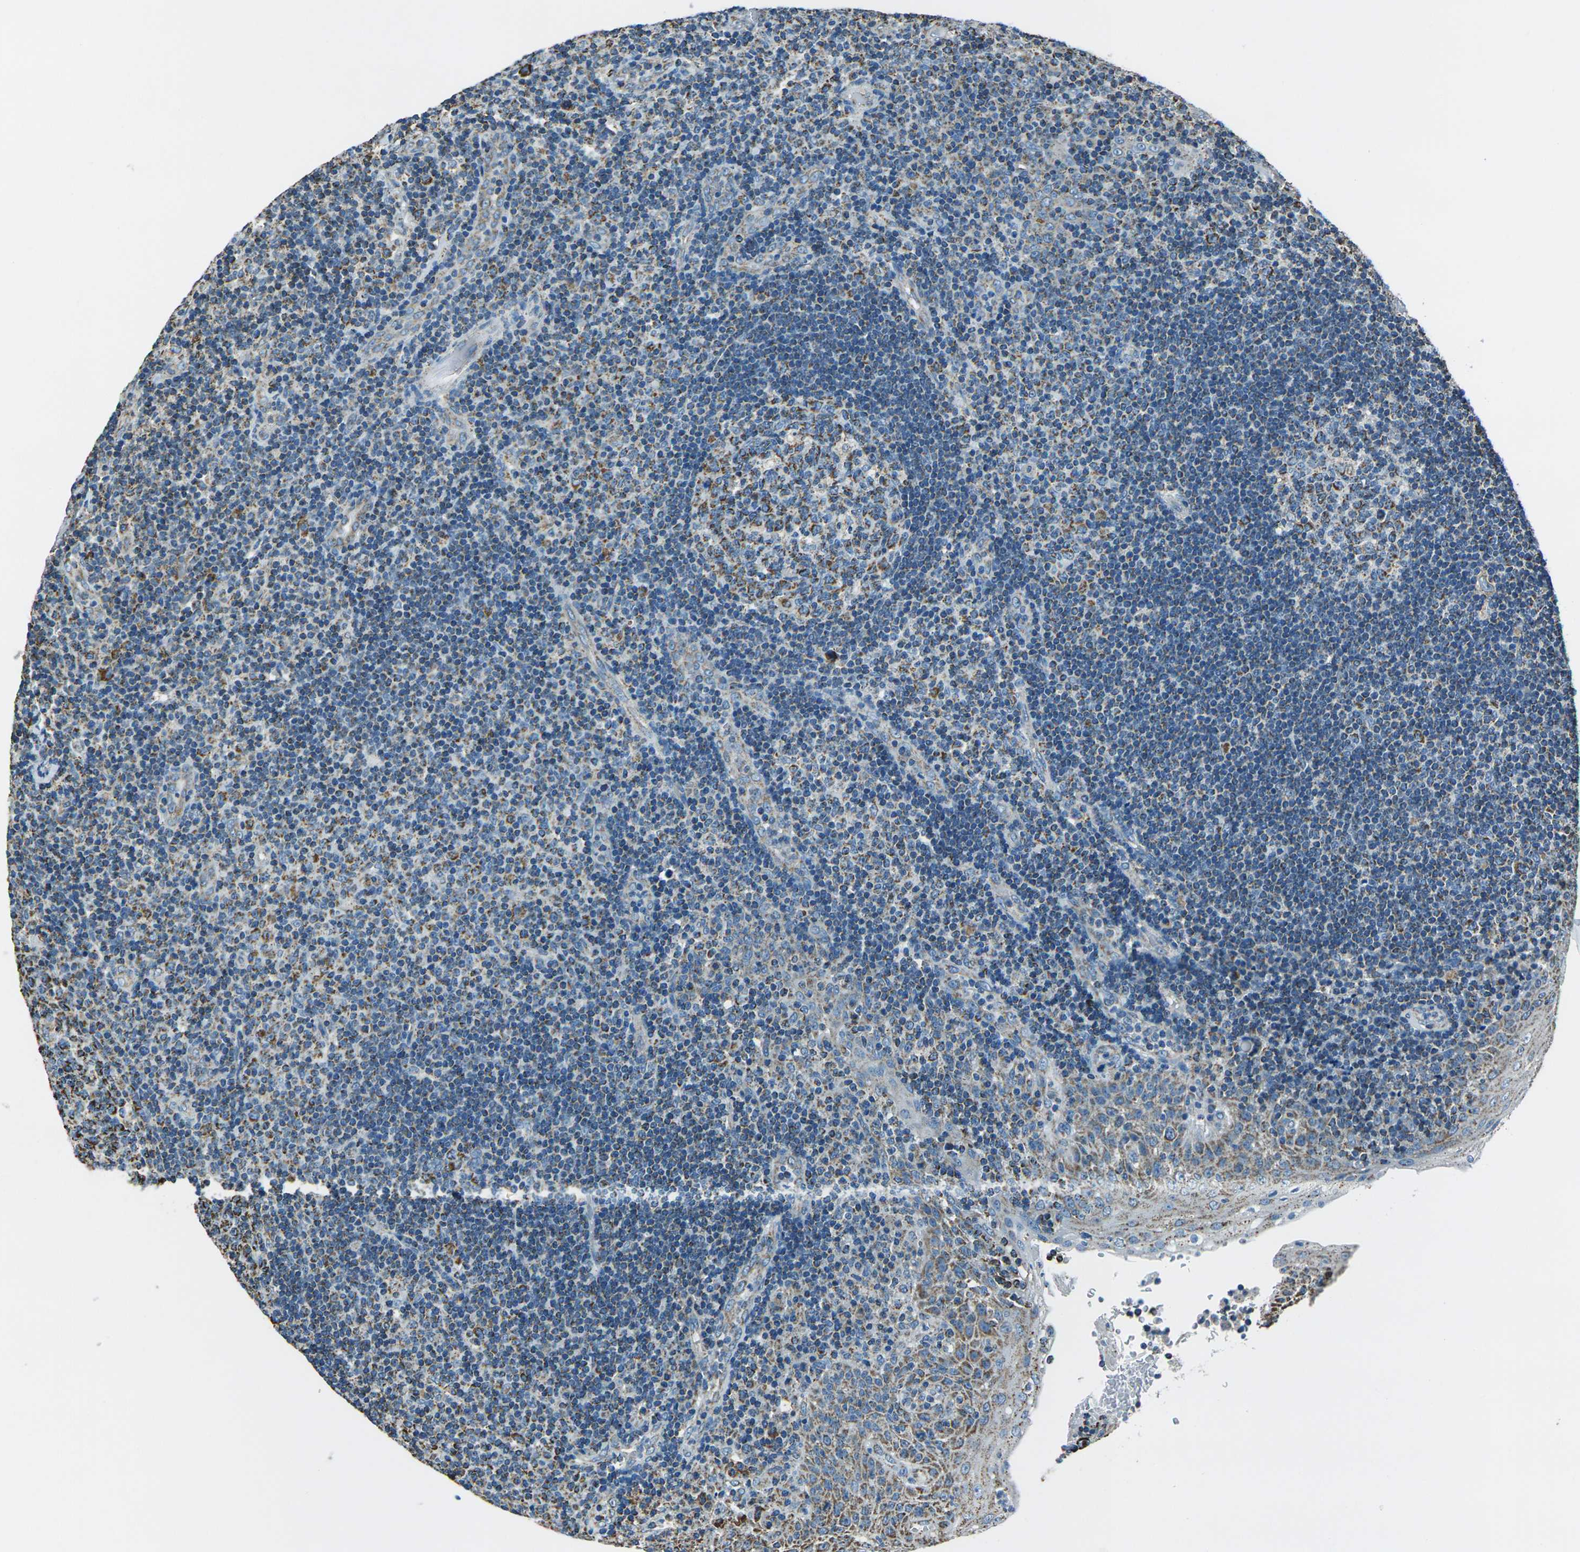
{"staining": {"intensity": "moderate", "quantity": ">75%", "location": "cytoplasmic/membranous"}, "tissue": "tonsil", "cell_type": "Germinal center cells", "image_type": "normal", "snomed": [{"axis": "morphology", "description": "Normal tissue, NOS"}, {"axis": "topography", "description": "Tonsil"}], "caption": "Moderate cytoplasmic/membranous protein expression is identified in about >75% of germinal center cells in tonsil.", "gene": "IRF3", "patient": {"sex": "female", "age": 40}}